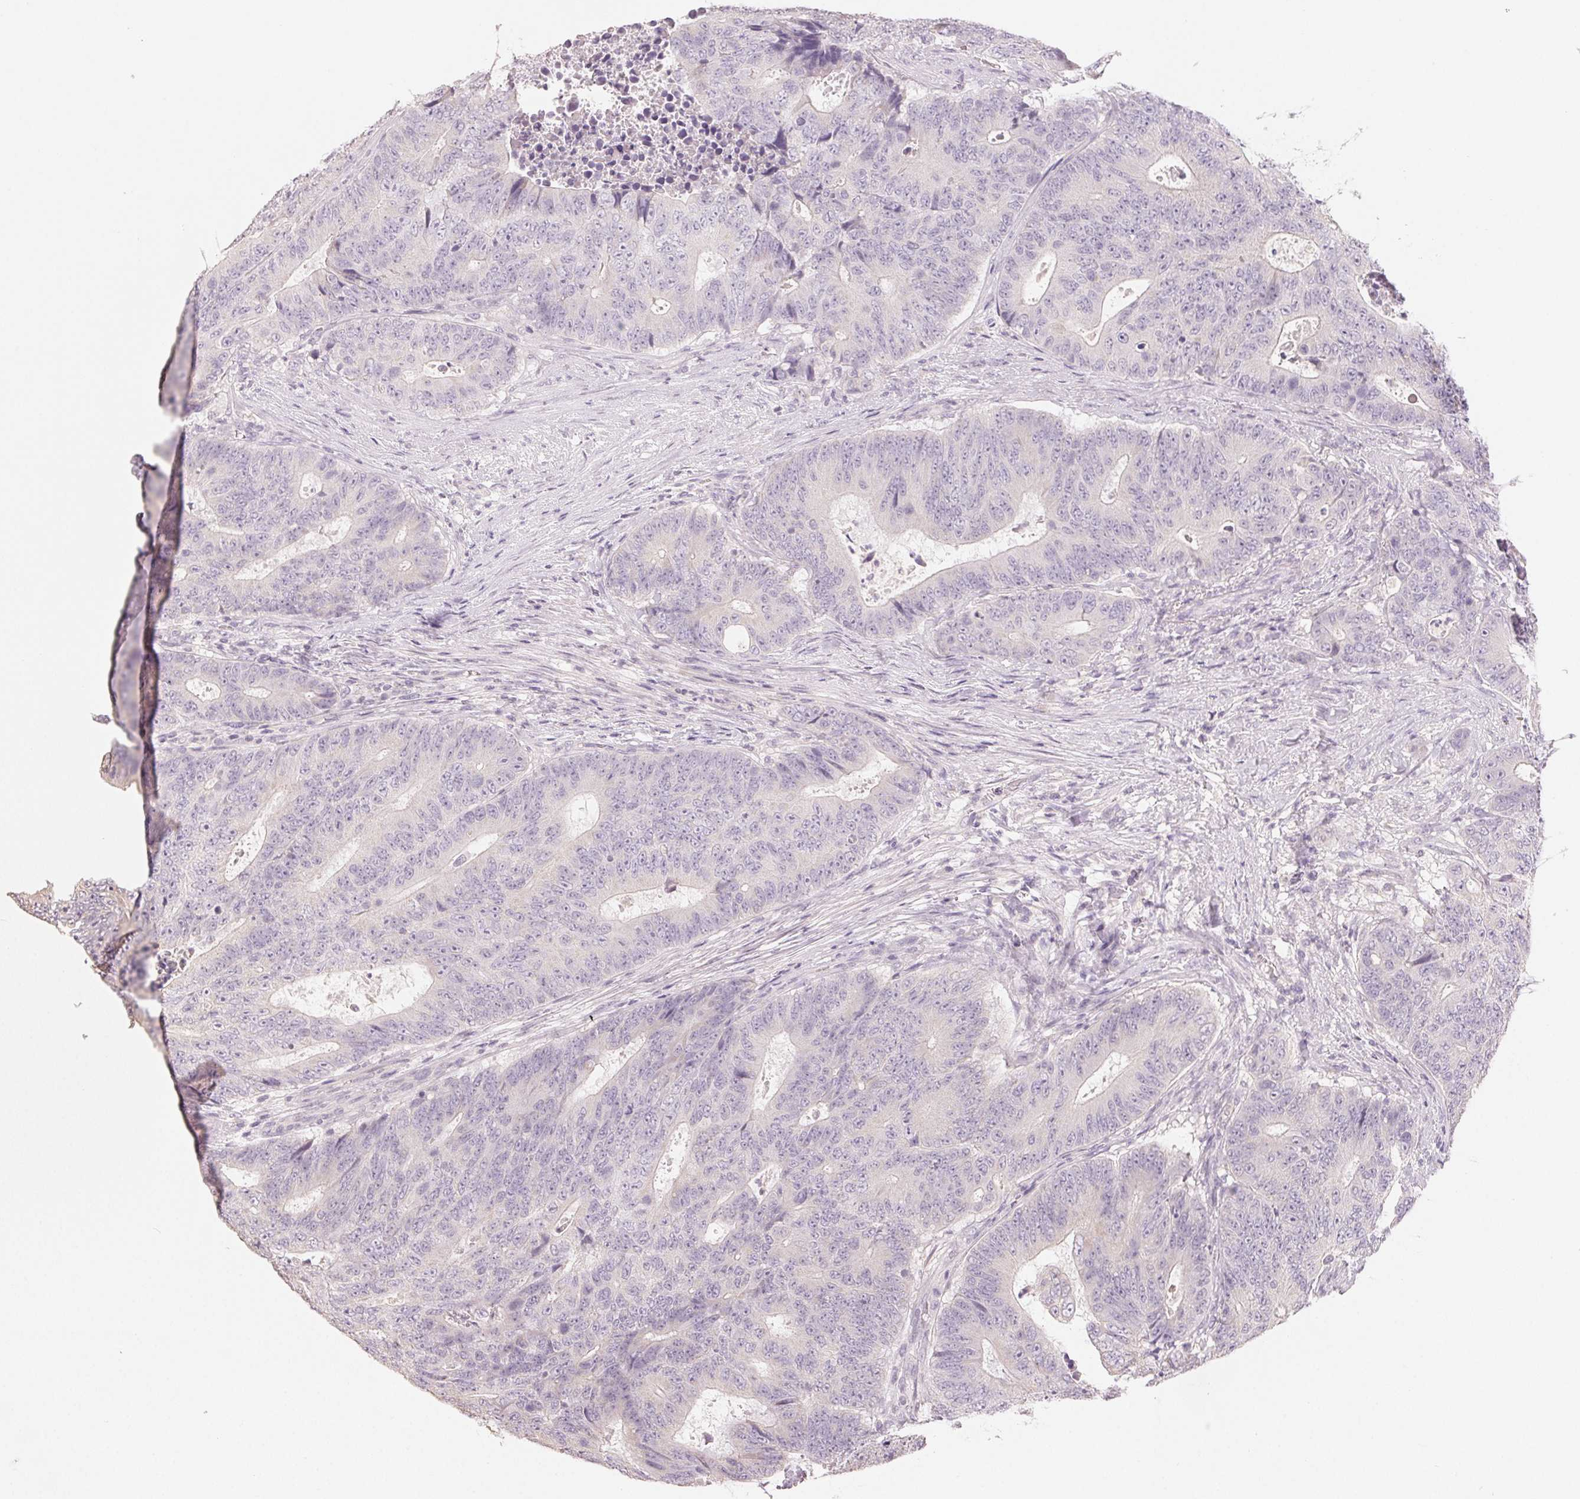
{"staining": {"intensity": "negative", "quantity": "none", "location": "none"}, "tissue": "colorectal cancer", "cell_type": "Tumor cells", "image_type": "cancer", "snomed": [{"axis": "morphology", "description": "Adenocarcinoma, NOS"}, {"axis": "topography", "description": "Colon"}], "caption": "There is no significant expression in tumor cells of colorectal cancer.", "gene": "LVRN", "patient": {"sex": "female", "age": 48}}